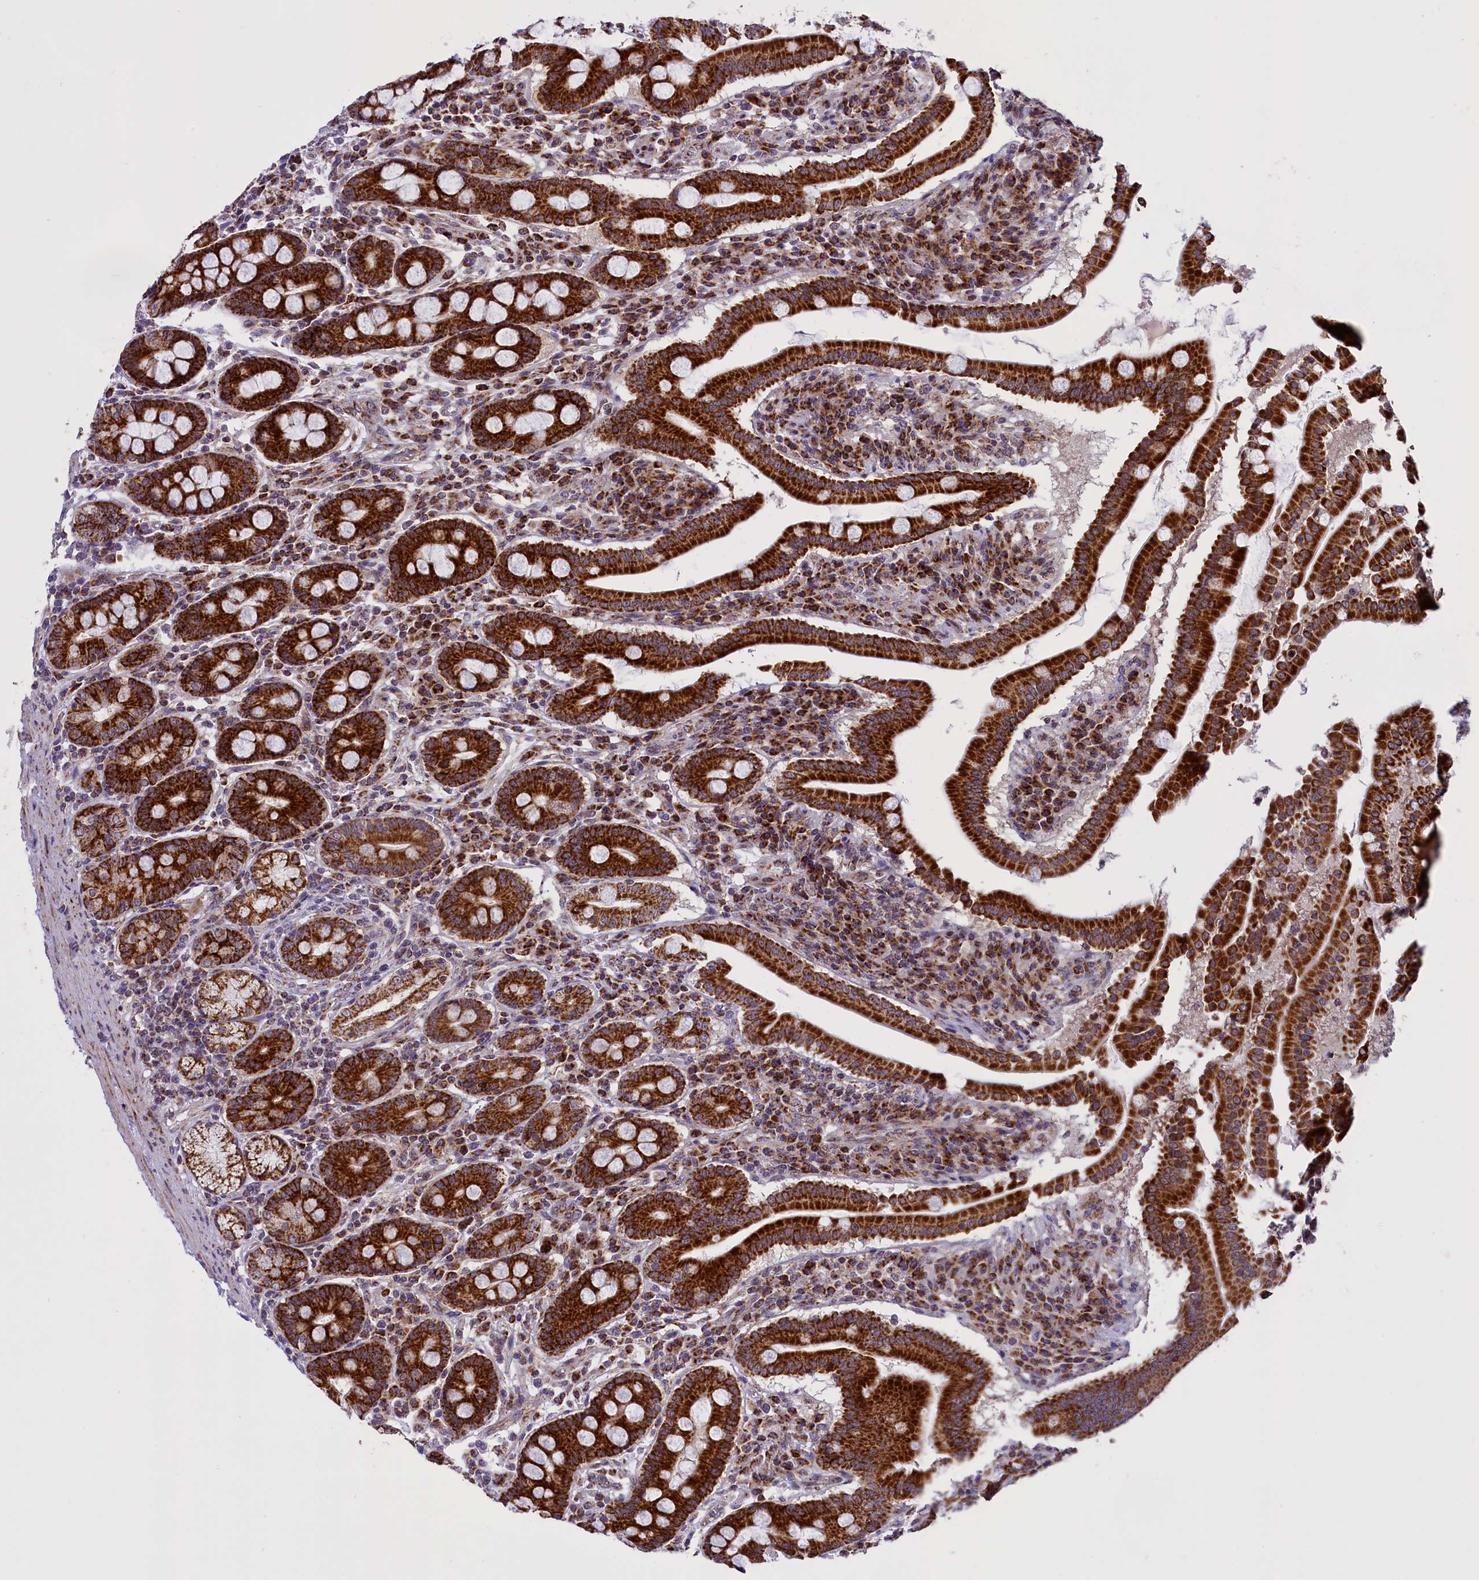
{"staining": {"intensity": "strong", "quantity": ">75%", "location": "cytoplasmic/membranous"}, "tissue": "duodenum", "cell_type": "Glandular cells", "image_type": "normal", "snomed": [{"axis": "morphology", "description": "Normal tissue, NOS"}, {"axis": "topography", "description": "Duodenum"}], "caption": "IHC (DAB (3,3'-diaminobenzidine)) staining of benign human duodenum displays strong cytoplasmic/membranous protein staining in approximately >75% of glandular cells. (DAB IHC with brightfield microscopy, high magnification).", "gene": "NDUFS5", "patient": {"sex": "male", "age": 50}}